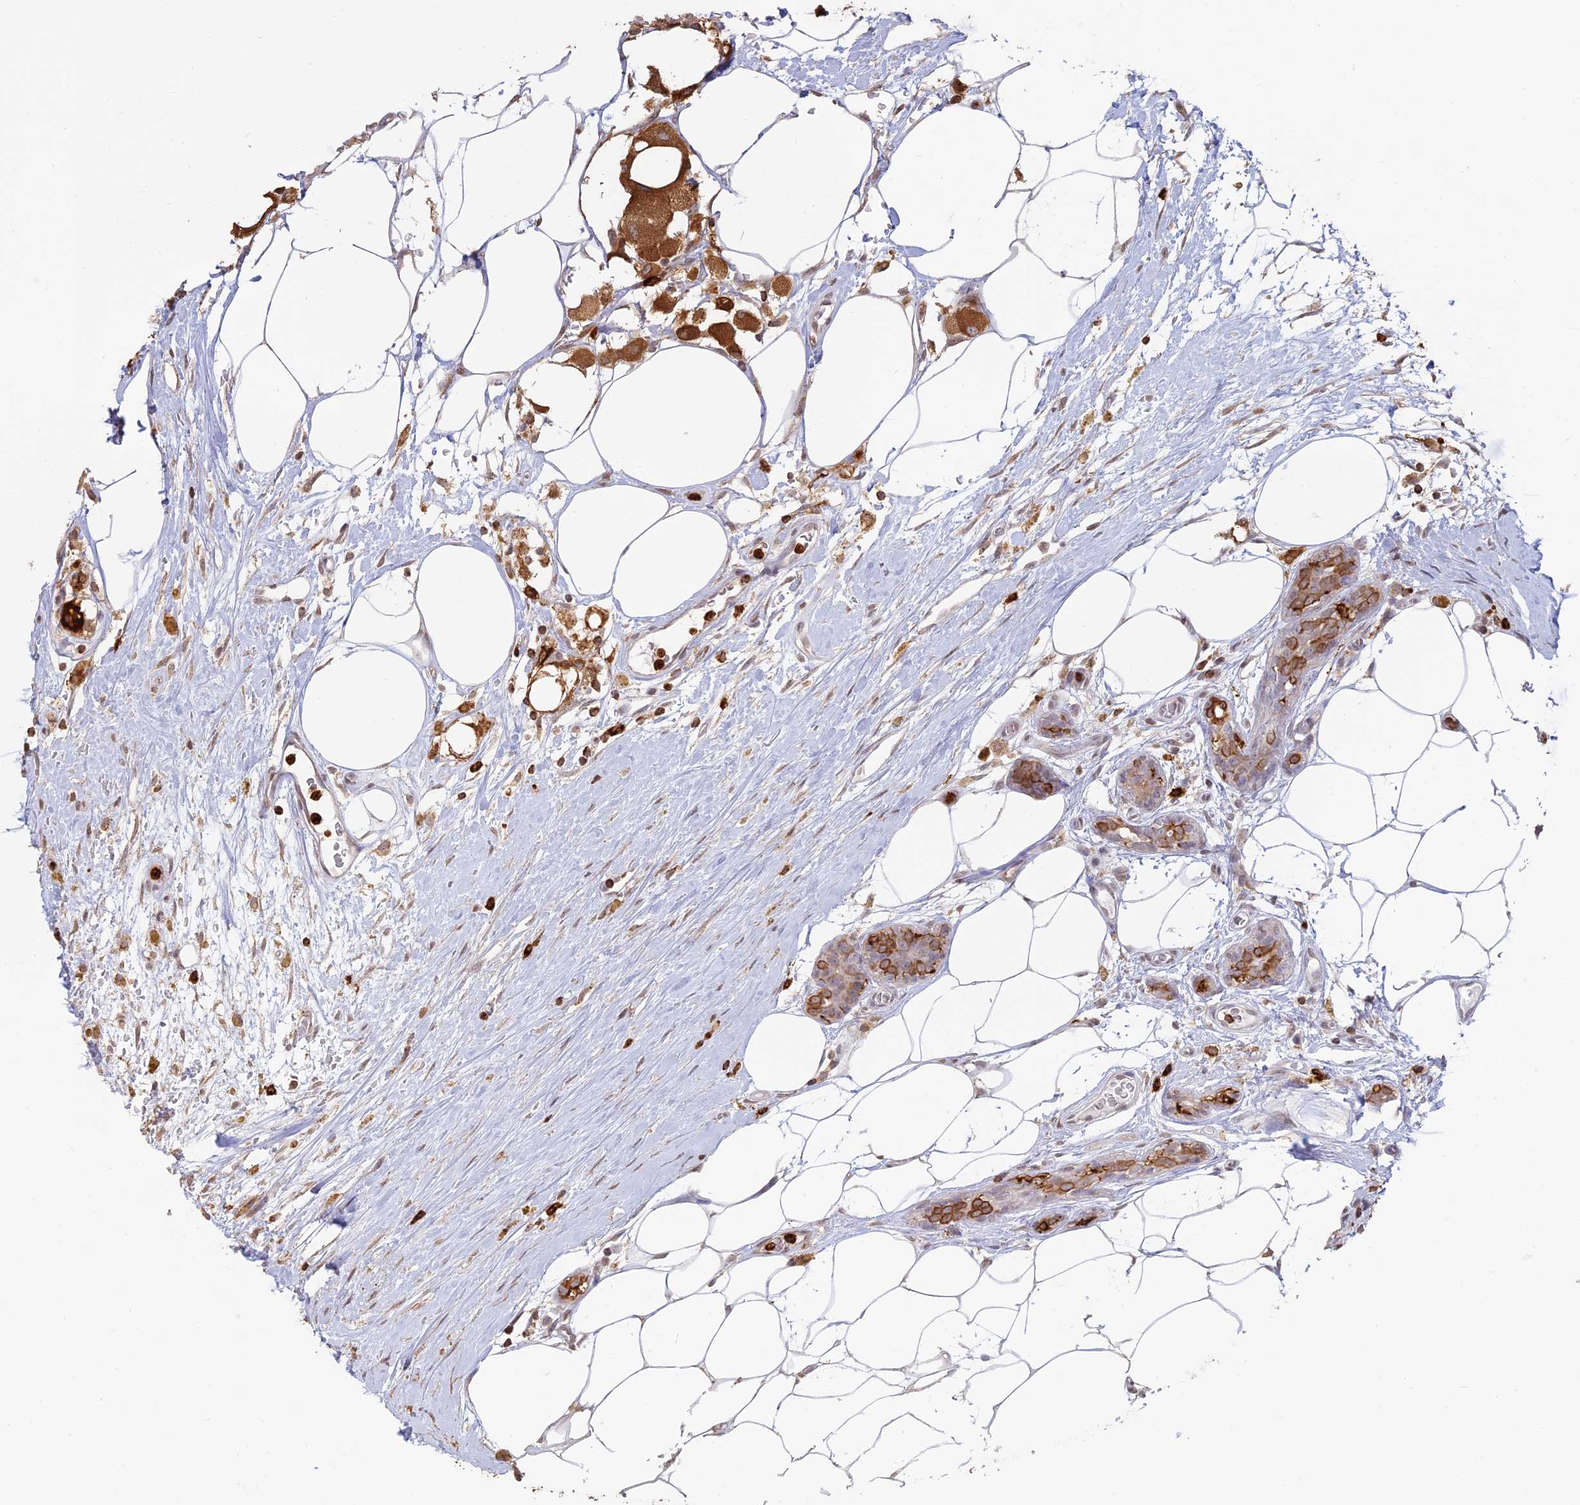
{"staining": {"intensity": "moderate", "quantity": ">75%", "location": "cytoplasmic/membranous"}, "tissue": "breast cancer", "cell_type": "Tumor cells", "image_type": "cancer", "snomed": [{"axis": "morphology", "description": "Lobular carcinoma"}, {"axis": "topography", "description": "Breast"}], "caption": "Immunohistochemical staining of breast lobular carcinoma shows medium levels of moderate cytoplasmic/membranous protein positivity in approximately >75% of tumor cells.", "gene": "APOBR", "patient": {"sex": "female", "age": 58}}